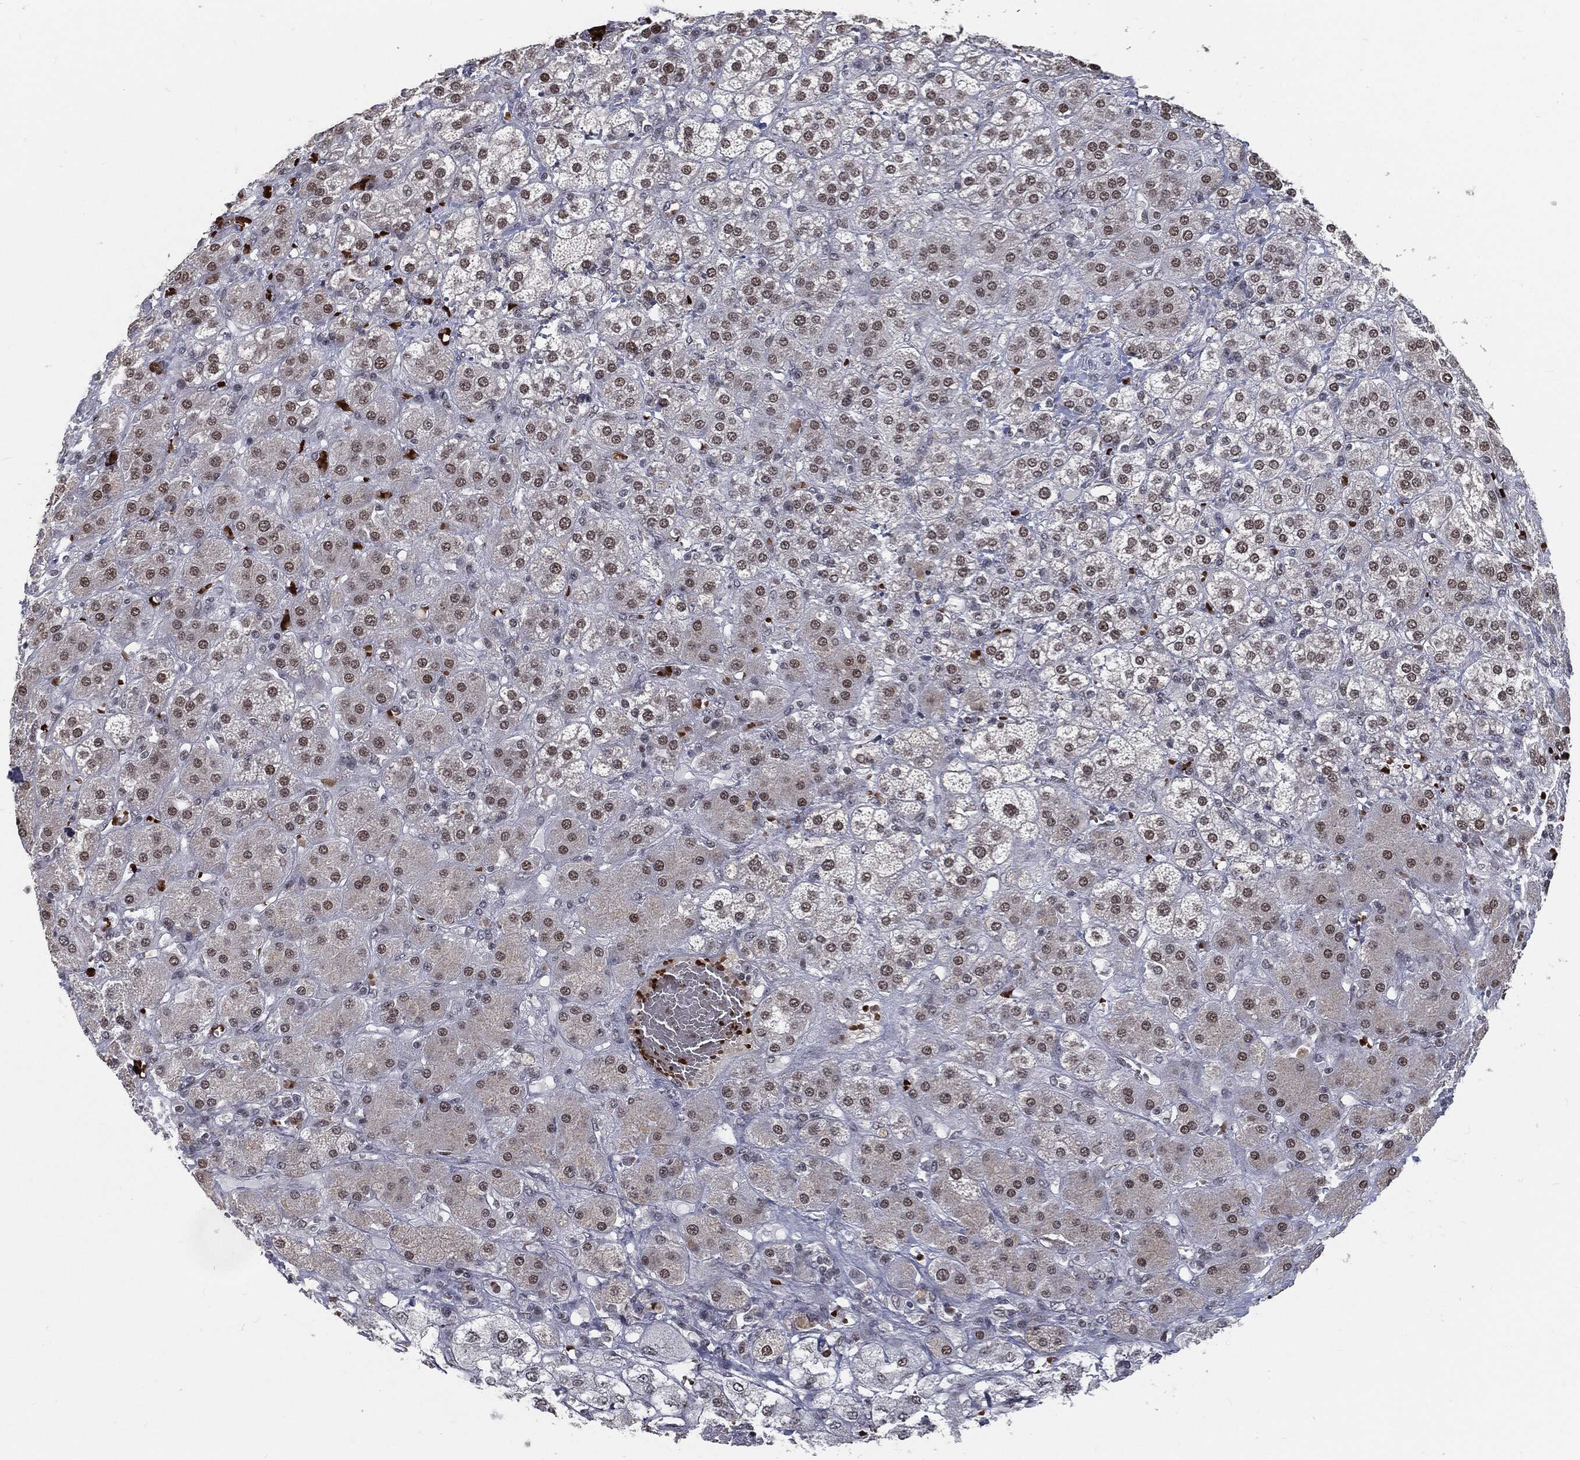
{"staining": {"intensity": "moderate", "quantity": "25%-75%", "location": "nuclear"}, "tissue": "adrenal gland", "cell_type": "Glandular cells", "image_type": "normal", "snomed": [{"axis": "morphology", "description": "Normal tissue, NOS"}, {"axis": "topography", "description": "Adrenal gland"}], "caption": "Moderate nuclear positivity for a protein is seen in about 25%-75% of glandular cells of benign adrenal gland using immunohistochemistry (IHC).", "gene": "ANXA1", "patient": {"sex": "male", "age": 70}}